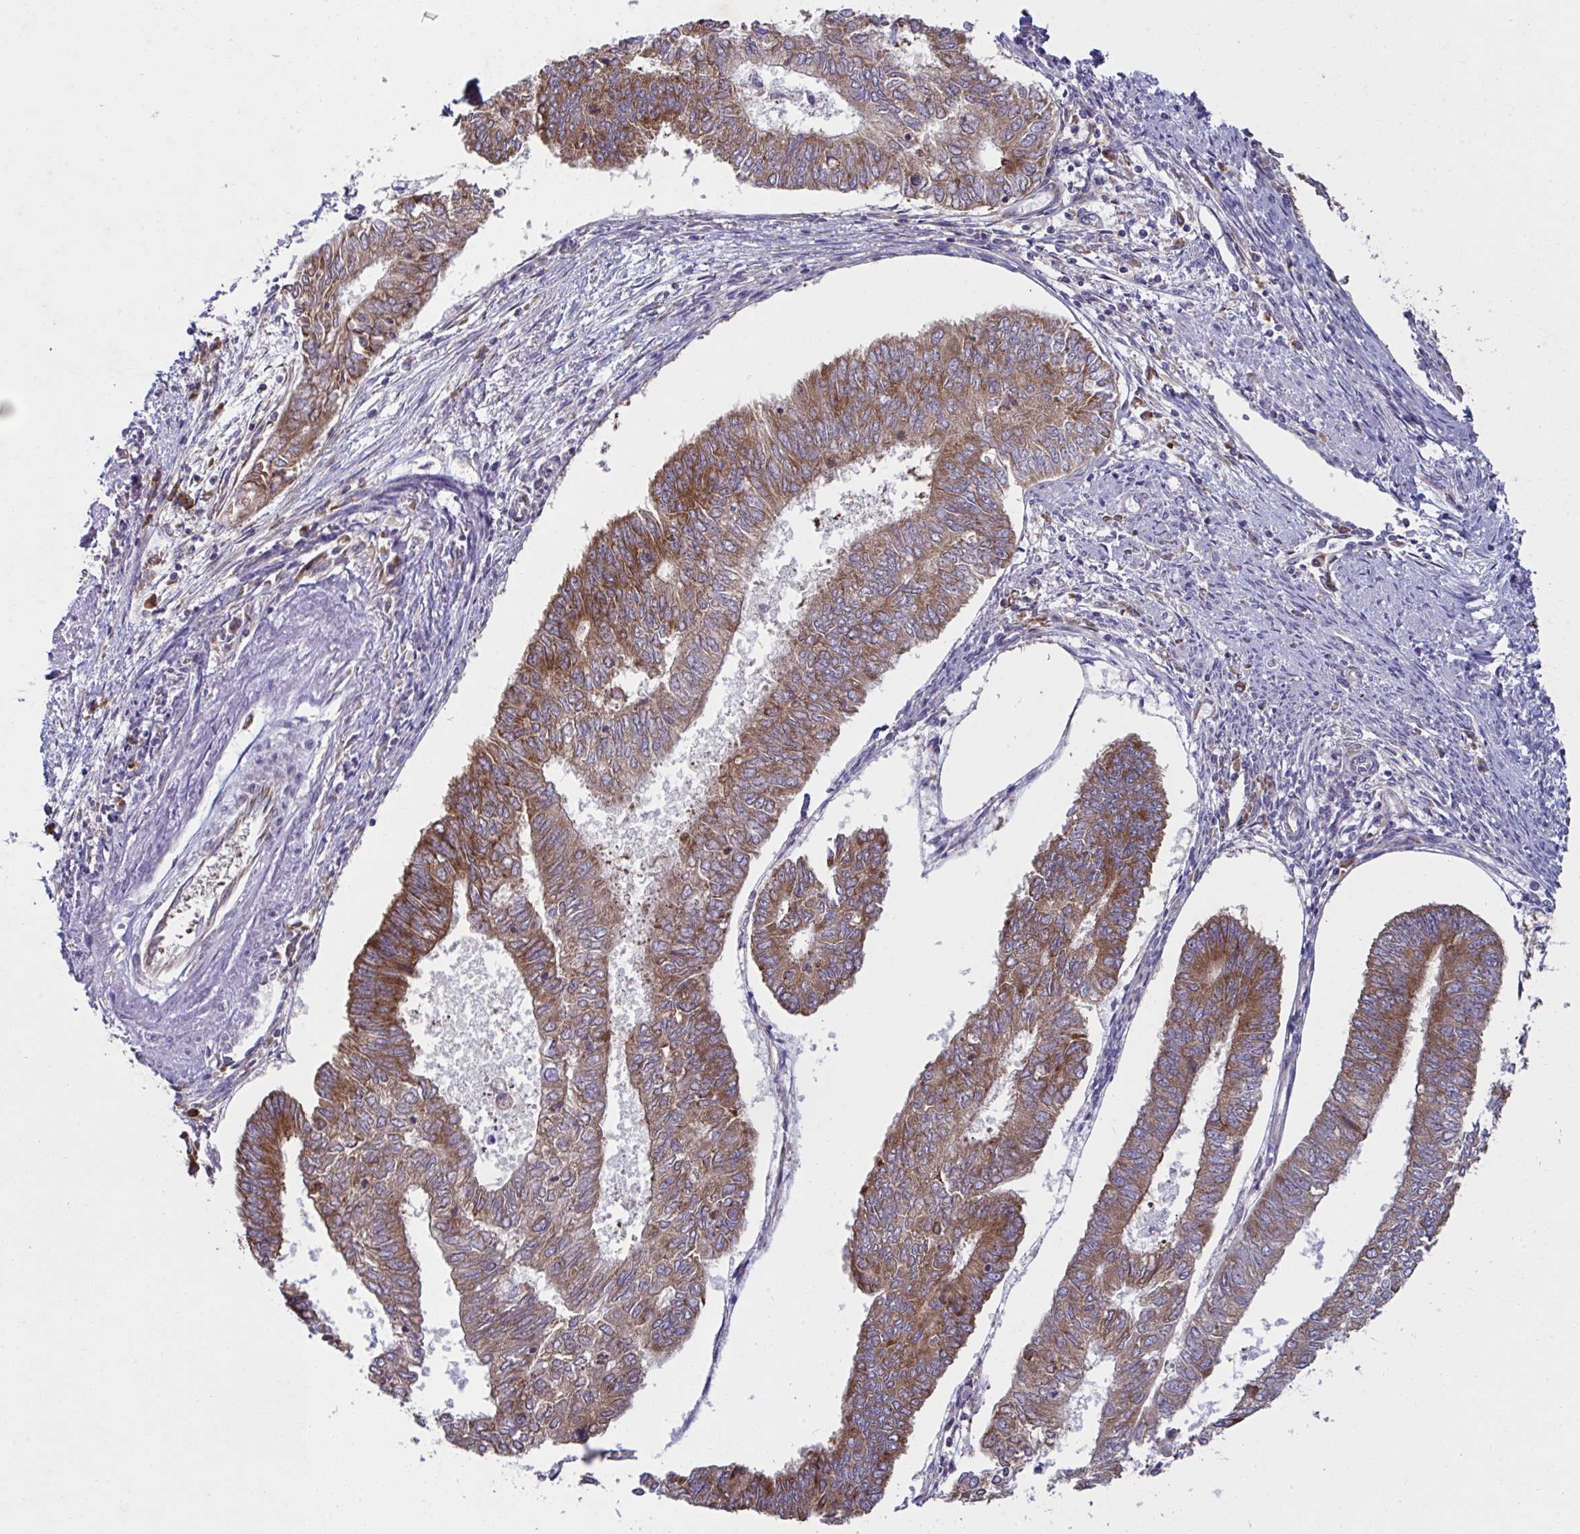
{"staining": {"intensity": "strong", "quantity": ">75%", "location": "cytoplasmic/membranous"}, "tissue": "endometrial cancer", "cell_type": "Tumor cells", "image_type": "cancer", "snomed": [{"axis": "morphology", "description": "Adenocarcinoma, NOS"}, {"axis": "topography", "description": "Endometrium"}], "caption": "Protein expression analysis of endometrial cancer displays strong cytoplasmic/membranous staining in approximately >75% of tumor cells. Immunohistochemistry (ihc) stains the protein in brown and the nuclei are stained blue.", "gene": "FAU", "patient": {"sex": "female", "age": 68}}